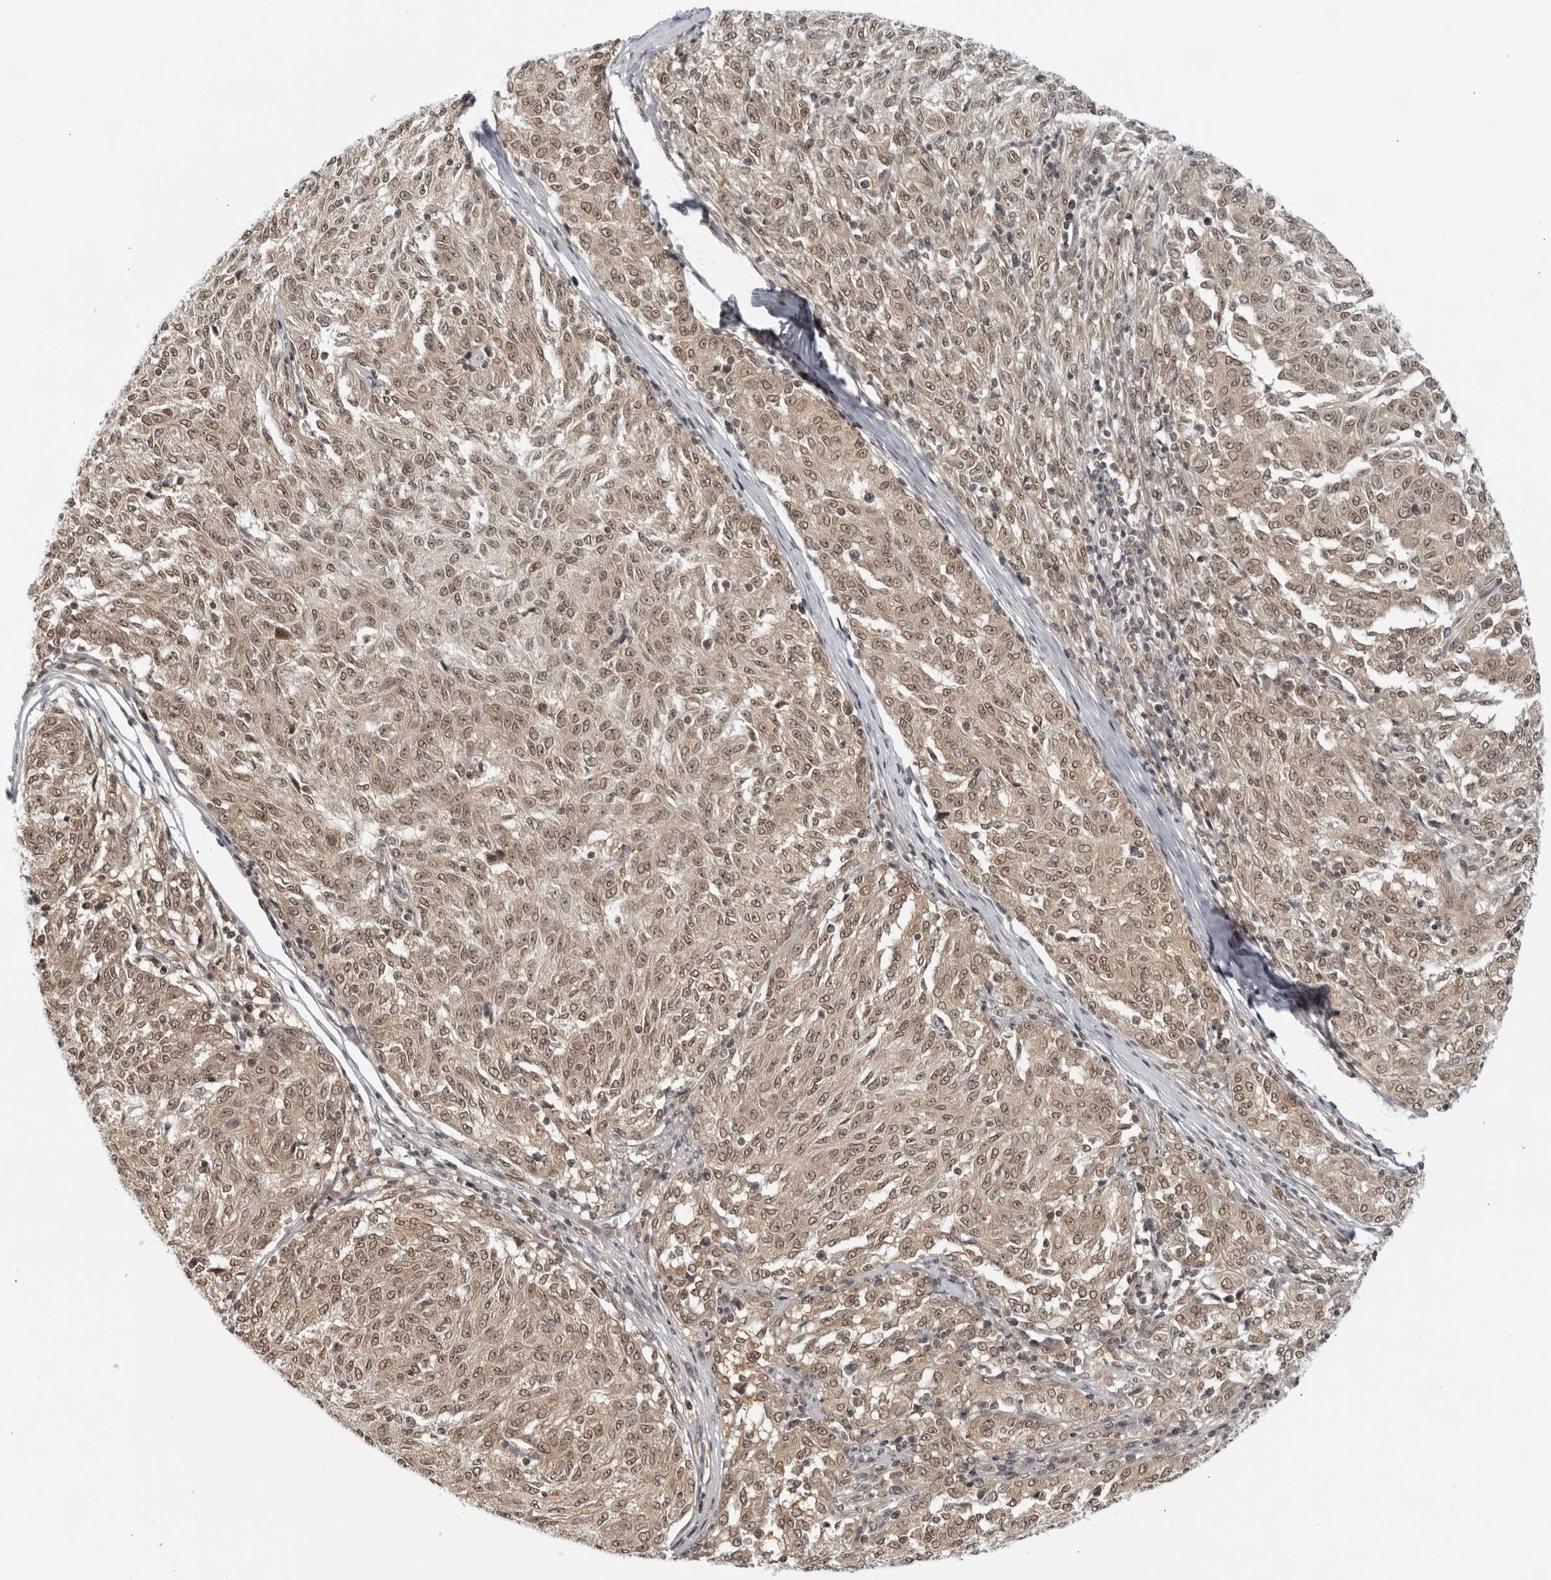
{"staining": {"intensity": "moderate", "quantity": ">75%", "location": "nuclear"}, "tissue": "melanoma", "cell_type": "Tumor cells", "image_type": "cancer", "snomed": [{"axis": "morphology", "description": "Malignant melanoma, NOS"}, {"axis": "topography", "description": "Skin"}], "caption": "Immunohistochemistry (IHC) of malignant melanoma demonstrates medium levels of moderate nuclear staining in approximately >75% of tumor cells.", "gene": "CC2D1B", "patient": {"sex": "female", "age": 72}}